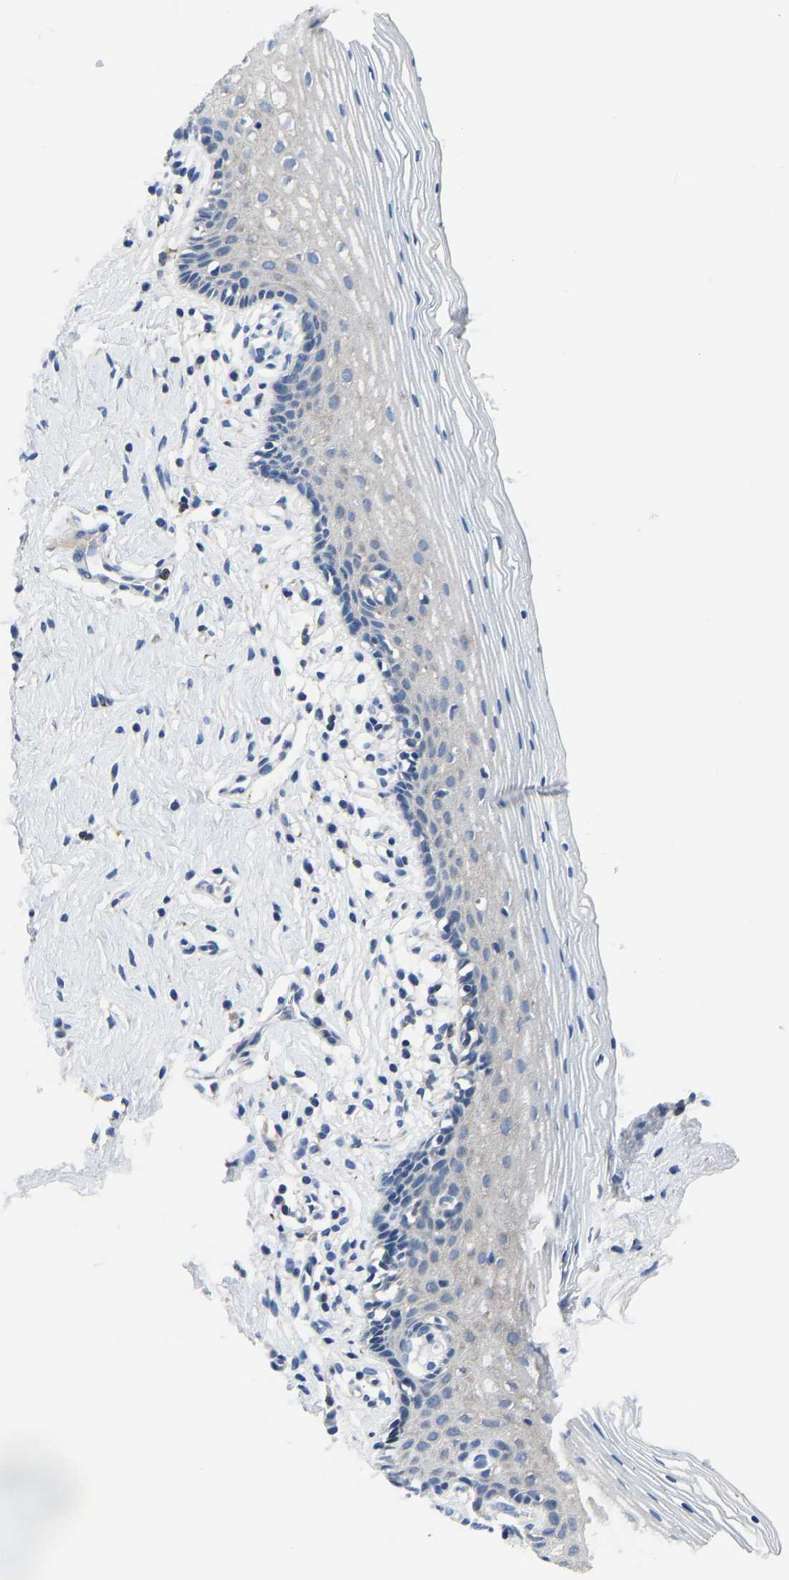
{"staining": {"intensity": "negative", "quantity": "none", "location": "none"}, "tissue": "vagina", "cell_type": "Squamous epithelial cells", "image_type": "normal", "snomed": [{"axis": "morphology", "description": "Normal tissue, NOS"}, {"axis": "topography", "description": "Vagina"}], "caption": "Immunohistochemical staining of benign vagina shows no significant expression in squamous epithelial cells.", "gene": "ATP6V1E1", "patient": {"sex": "female", "age": 32}}